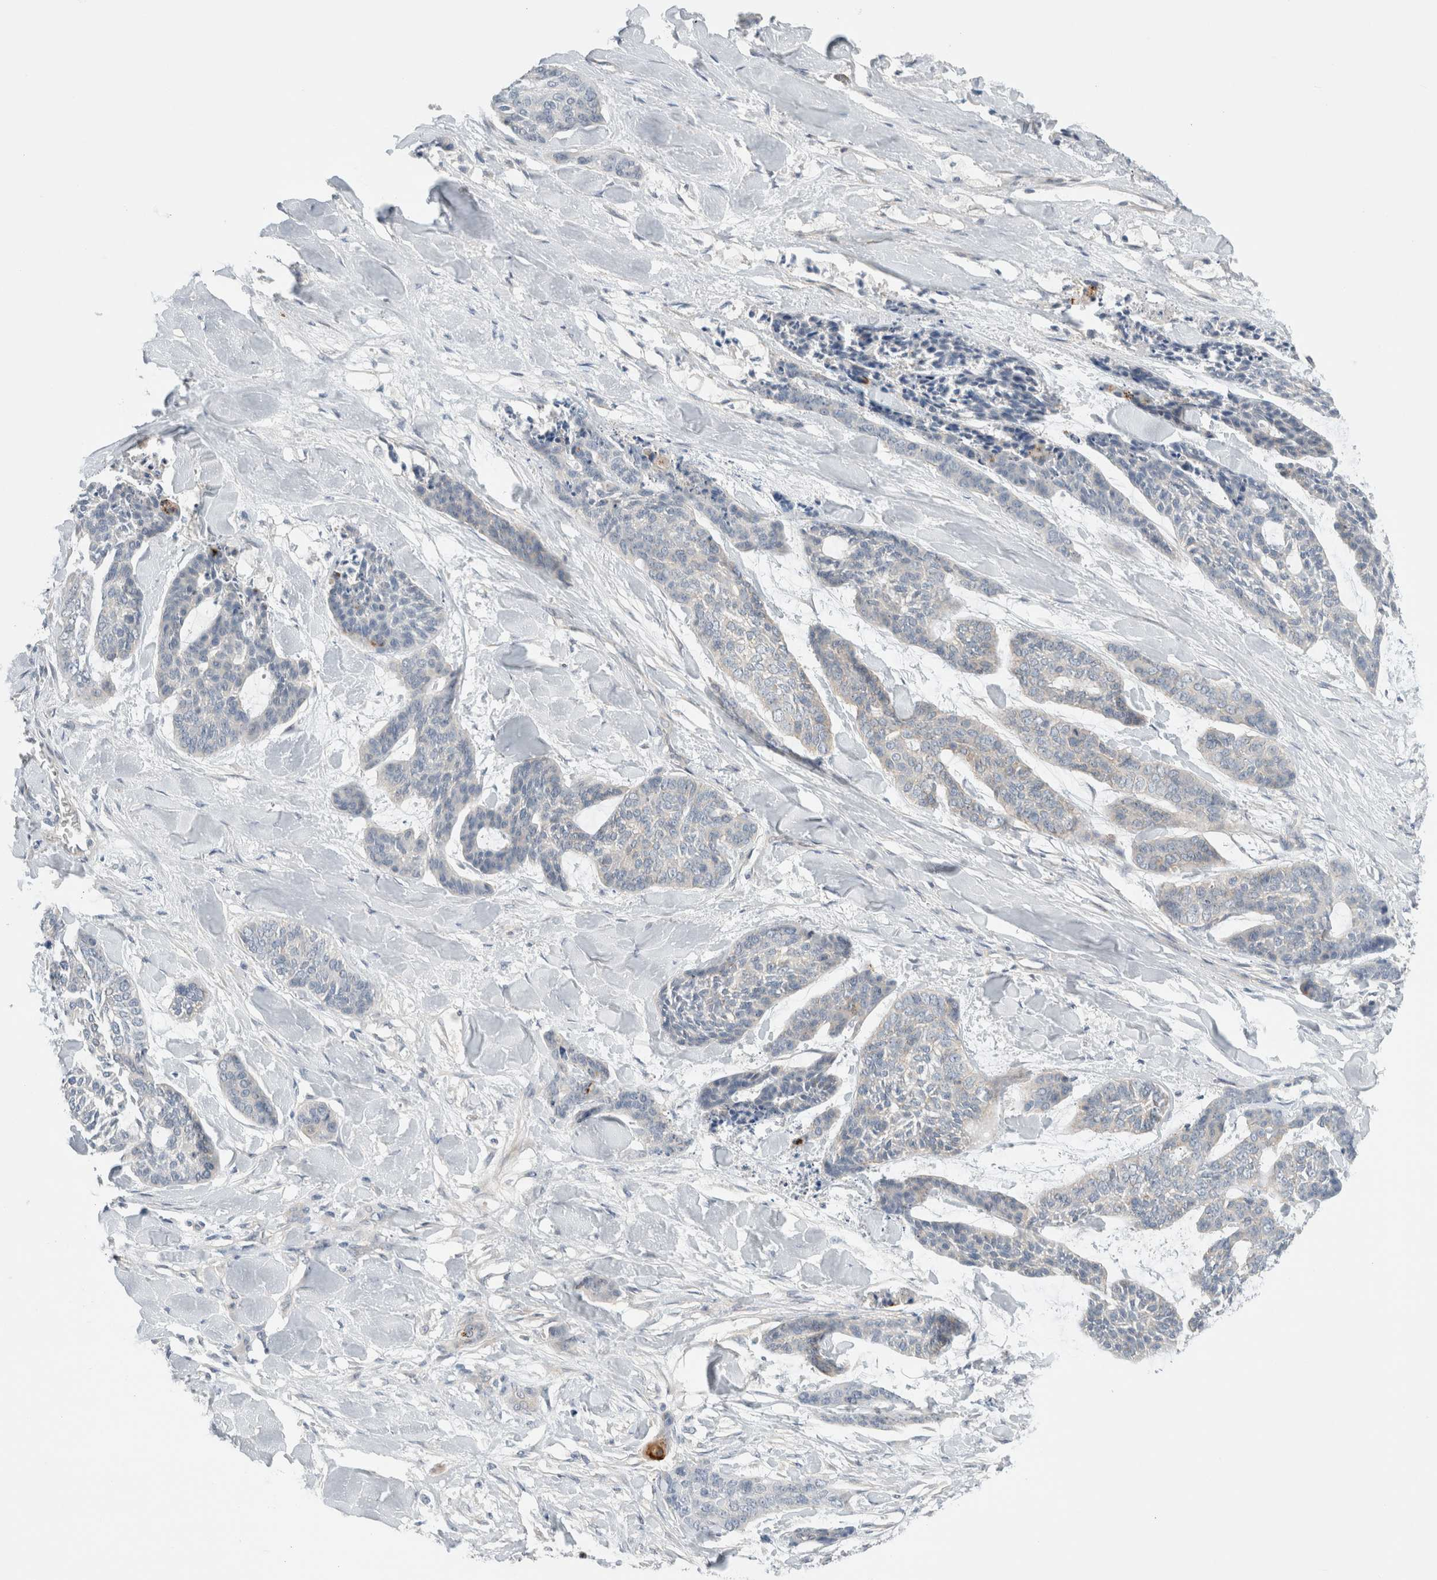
{"staining": {"intensity": "negative", "quantity": "none", "location": "none"}, "tissue": "skin cancer", "cell_type": "Tumor cells", "image_type": "cancer", "snomed": [{"axis": "morphology", "description": "Basal cell carcinoma"}, {"axis": "topography", "description": "Skin"}], "caption": "Skin cancer (basal cell carcinoma) stained for a protein using IHC displays no positivity tumor cells.", "gene": "SDR16C5", "patient": {"sex": "female", "age": 64}}